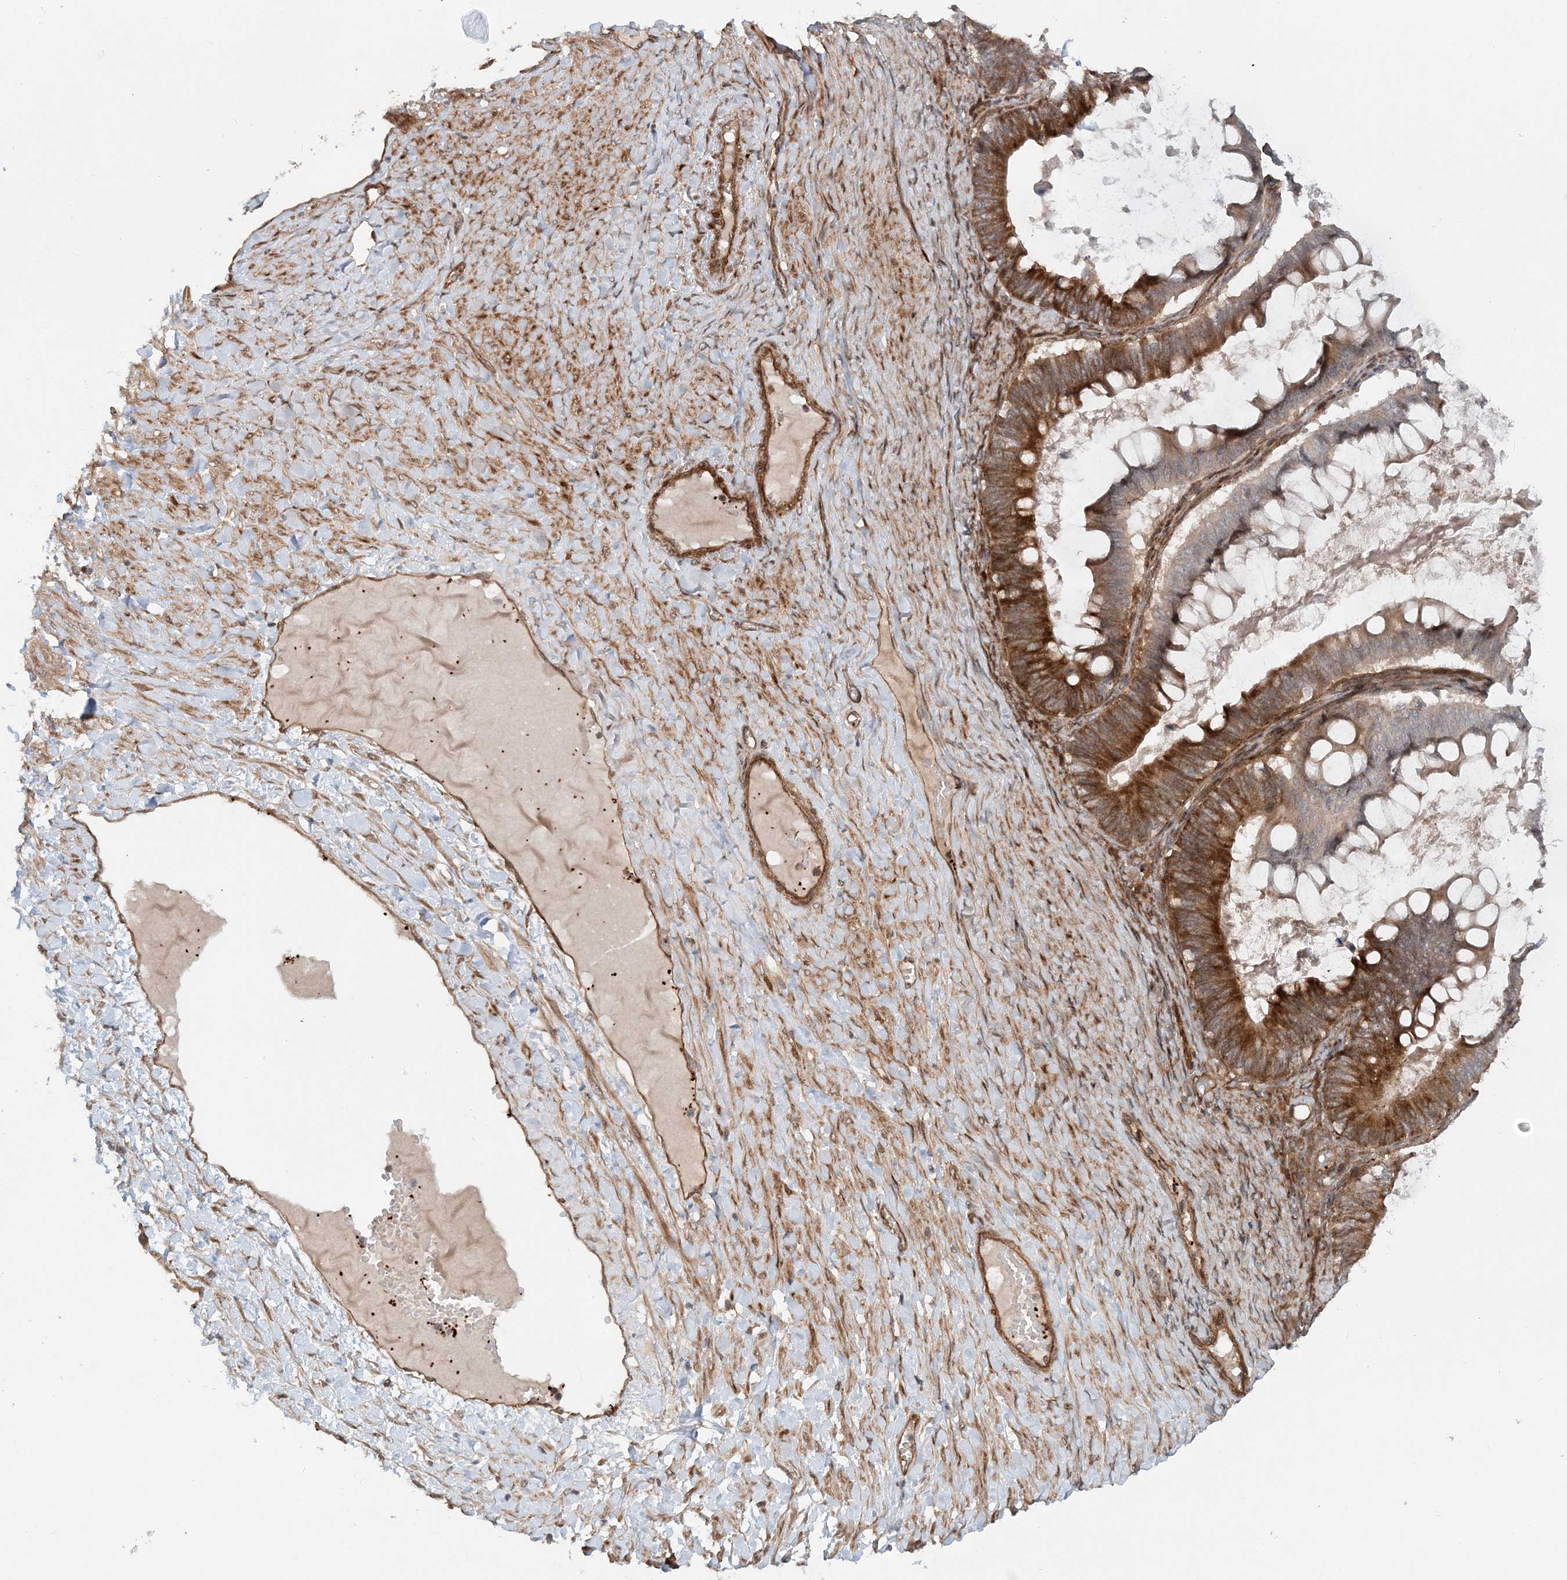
{"staining": {"intensity": "strong", "quantity": ">75%", "location": "cytoplasmic/membranous"}, "tissue": "ovarian cancer", "cell_type": "Tumor cells", "image_type": "cancer", "snomed": [{"axis": "morphology", "description": "Cystadenocarcinoma, mucinous, NOS"}, {"axis": "topography", "description": "Ovary"}], "caption": "Tumor cells demonstrate strong cytoplasmic/membranous staining in about >75% of cells in mucinous cystadenocarcinoma (ovarian).", "gene": "GEMIN5", "patient": {"sex": "female", "age": 61}}